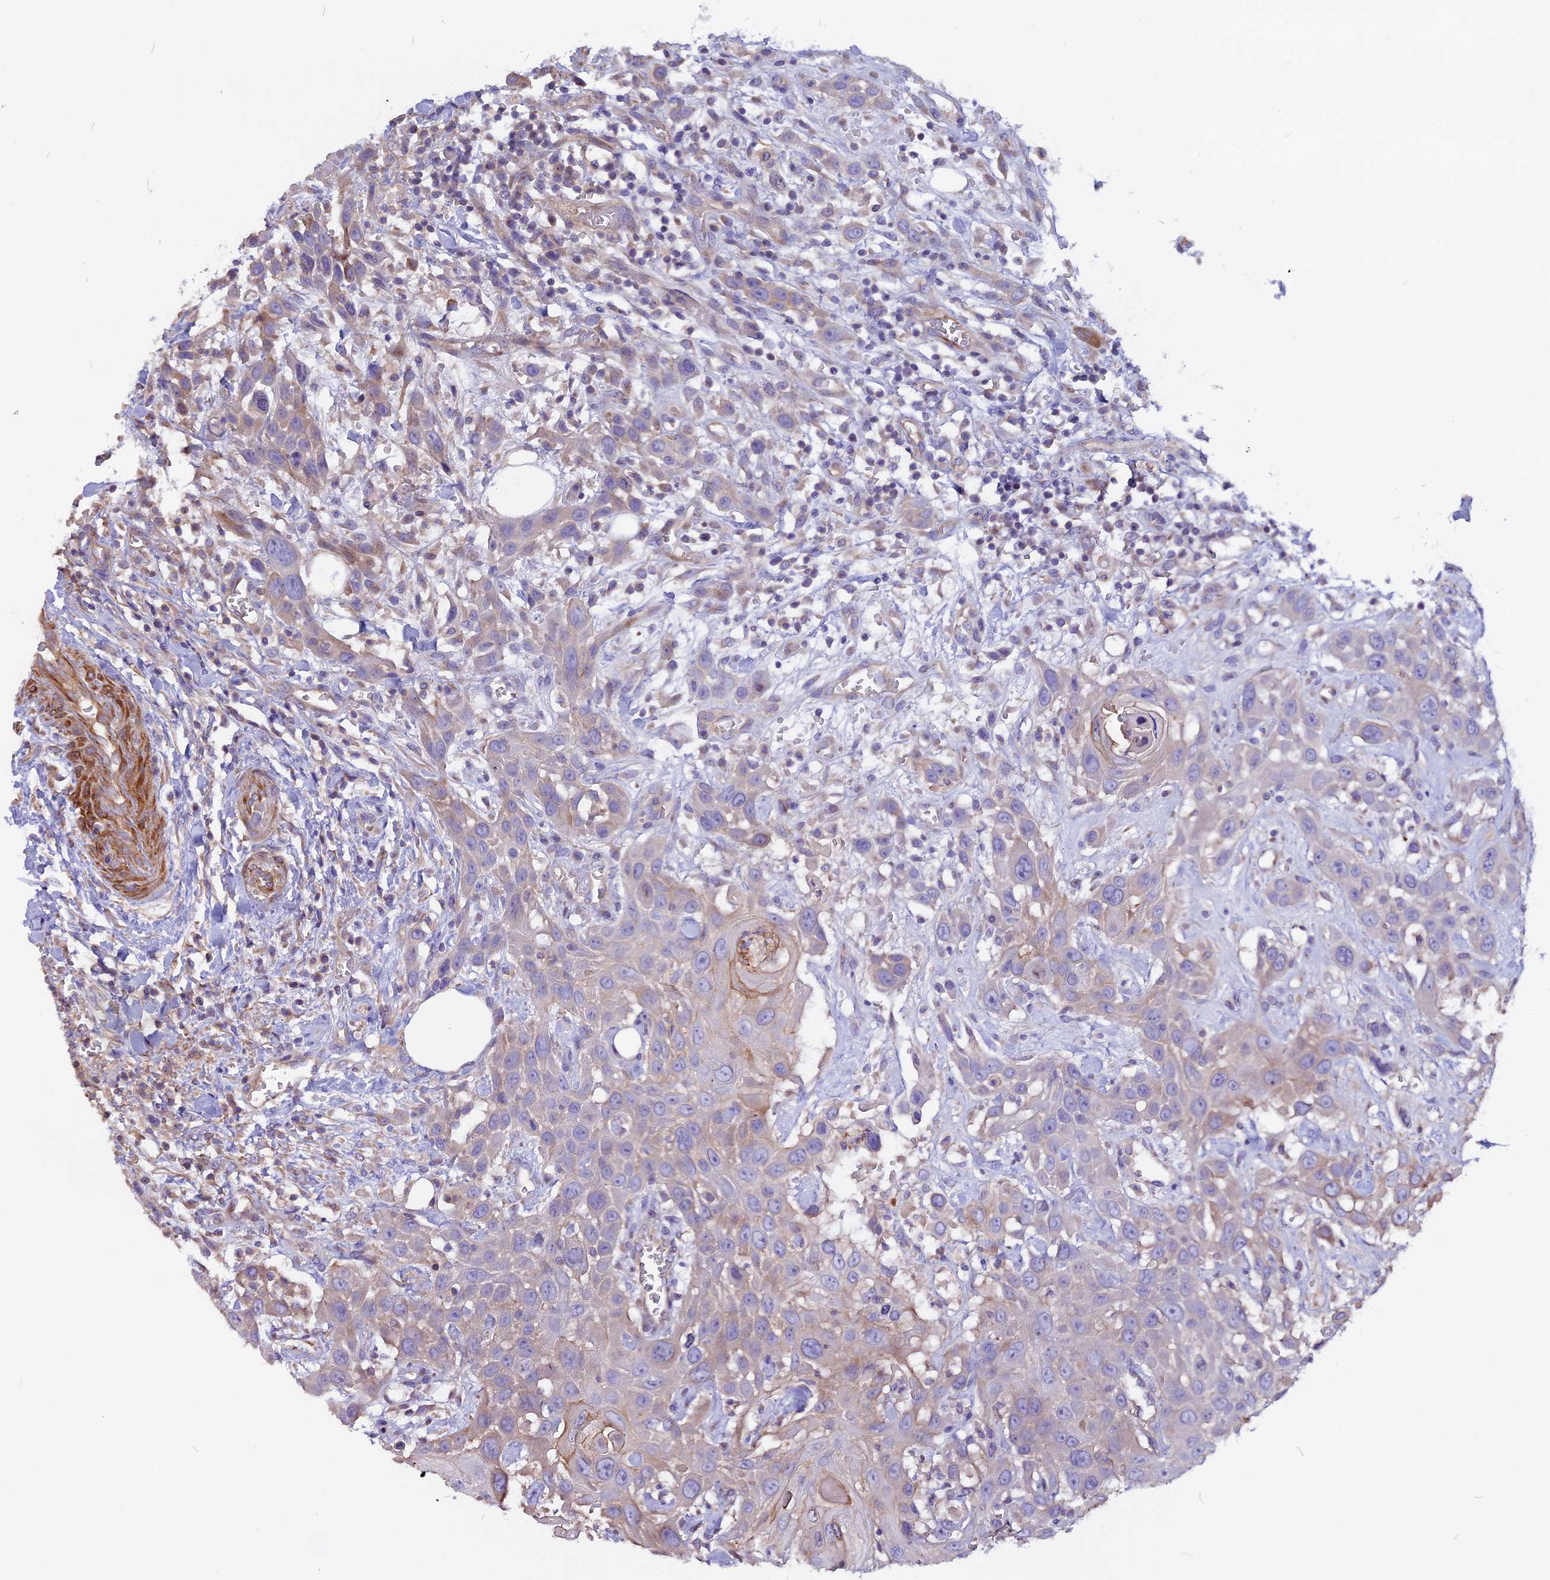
{"staining": {"intensity": "weak", "quantity": "25%-75%", "location": "cytoplasmic/membranous"}, "tissue": "head and neck cancer", "cell_type": "Tumor cells", "image_type": "cancer", "snomed": [{"axis": "morphology", "description": "Squamous cell carcinoma, NOS"}, {"axis": "topography", "description": "Head-Neck"}], "caption": "The micrograph demonstrates immunohistochemical staining of squamous cell carcinoma (head and neck). There is weak cytoplasmic/membranous expression is identified in about 25%-75% of tumor cells.", "gene": "ANO3", "patient": {"sex": "male", "age": 81}}